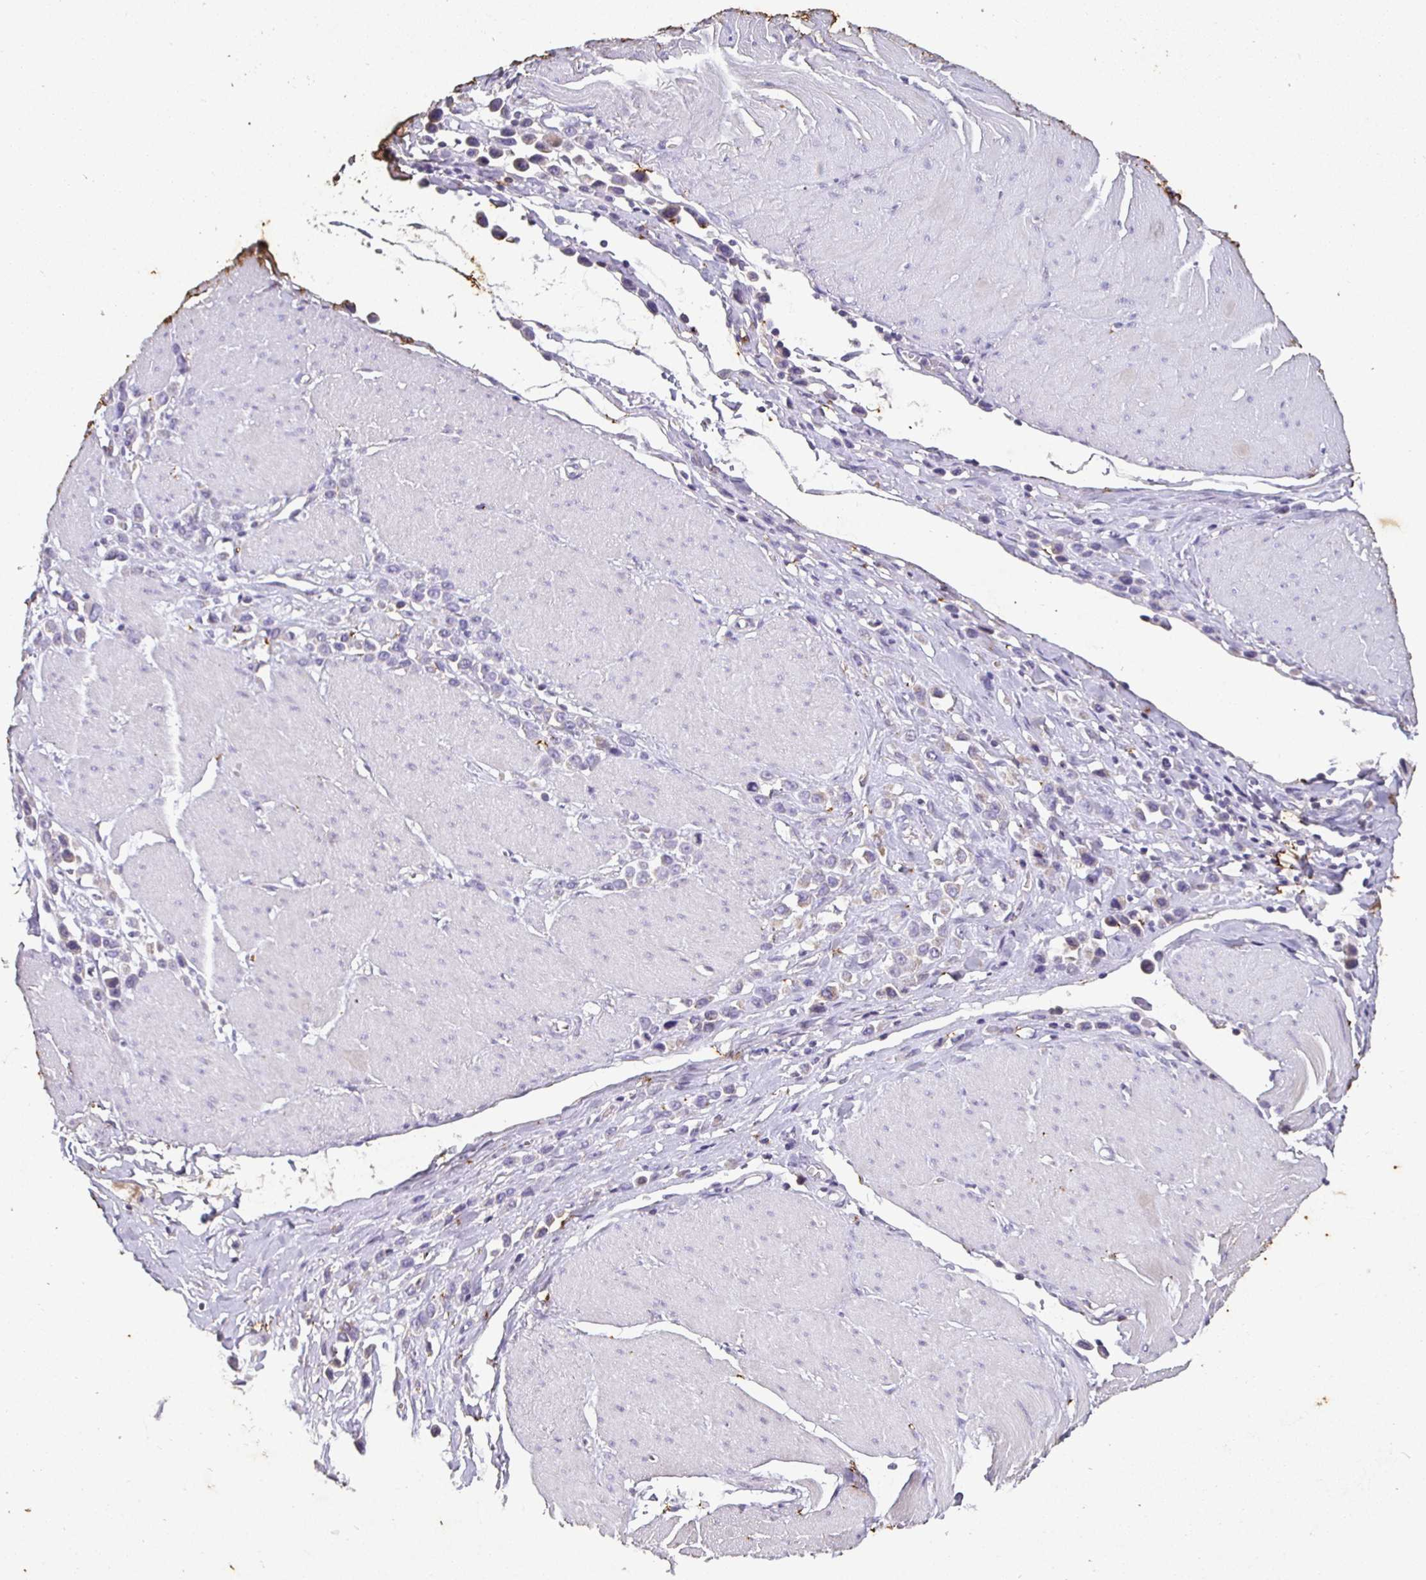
{"staining": {"intensity": "negative", "quantity": "none", "location": "none"}, "tissue": "stomach cancer", "cell_type": "Tumor cells", "image_type": "cancer", "snomed": [{"axis": "morphology", "description": "Adenocarcinoma, NOS"}, {"axis": "topography", "description": "Stomach"}], "caption": "The IHC image has no significant staining in tumor cells of stomach adenocarcinoma tissue.", "gene": "SHISA4", "patient": {"sex": "male", "age": 47}}